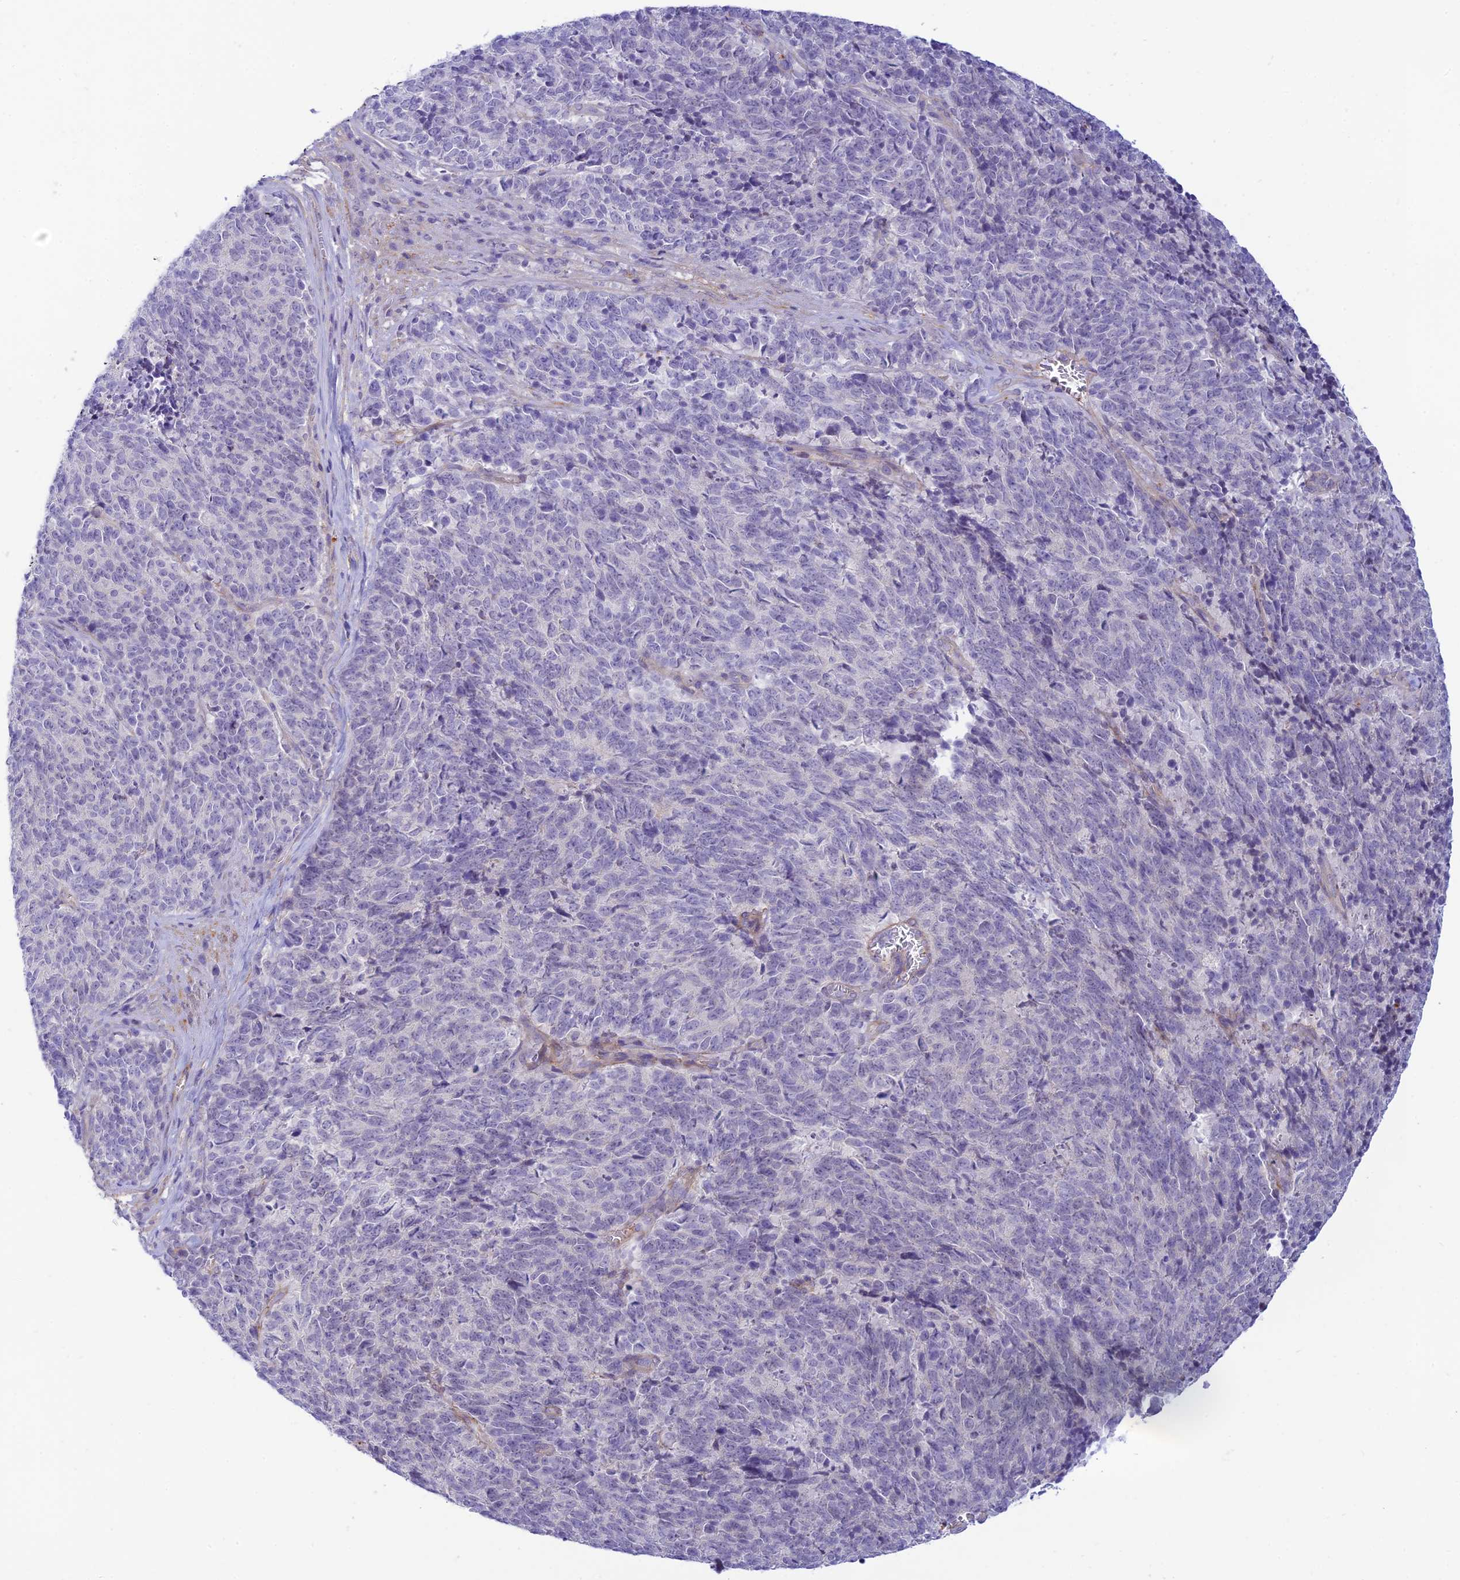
{"staining": {"intensity": "negative", "quantity": "none", "location": "none"}, "tissue": "cervical cancer", "cell_type": "Tumor cells", "image_type": "cancer", "snomed": [{"axis": "morphology", "description": "Squamous cell carcinoma, NOS"}, {"axis": "topography", "description": "Cervix"}], "caption": "Histopathology image shows no significant protein expression in tumor cells of squamous cell carcinoma (cervical).", "gene": "FBXW4", "patient": {"sex": "female", "age": 29}}